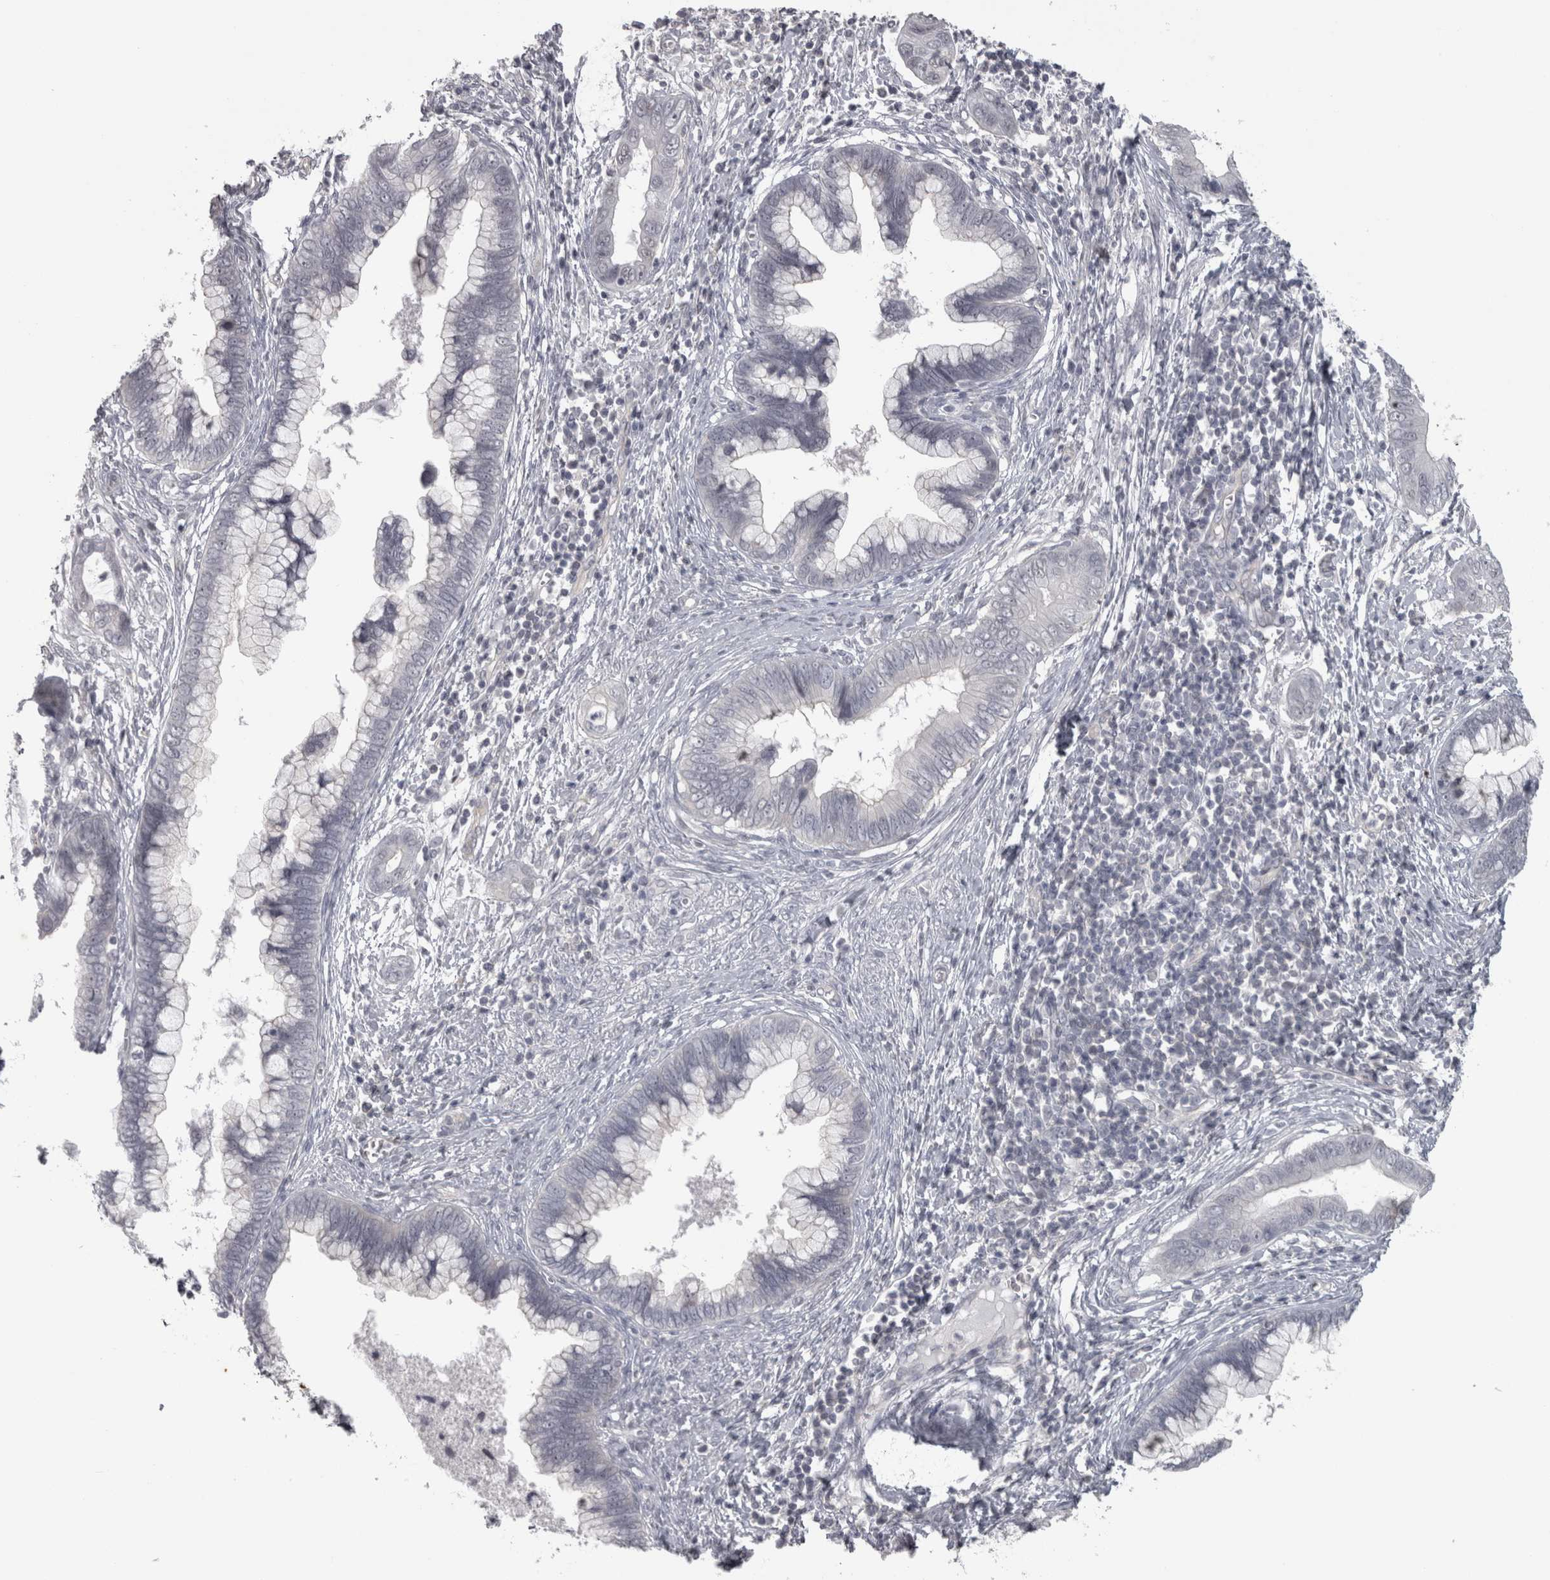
{"staining": {"intensity": "negative", "quantity": "none", "location": "none"}, "tissue": "cervical cancer", "cell_type": "Tumor cells", "image_type": "cancer", "snomed": [{"axis": "morphology", "description": "Adenocarcinoma, NOS"}, {"axis": "topography", "description": "Cervix"}], "caption": "This is an immunohistochemistry (IHC) histopathology image of cervical adenocarcinoma. There is no expression in tumor cells.", "gene": "PPP1R12B", "patient": {"sex": "female", "age": 44}}